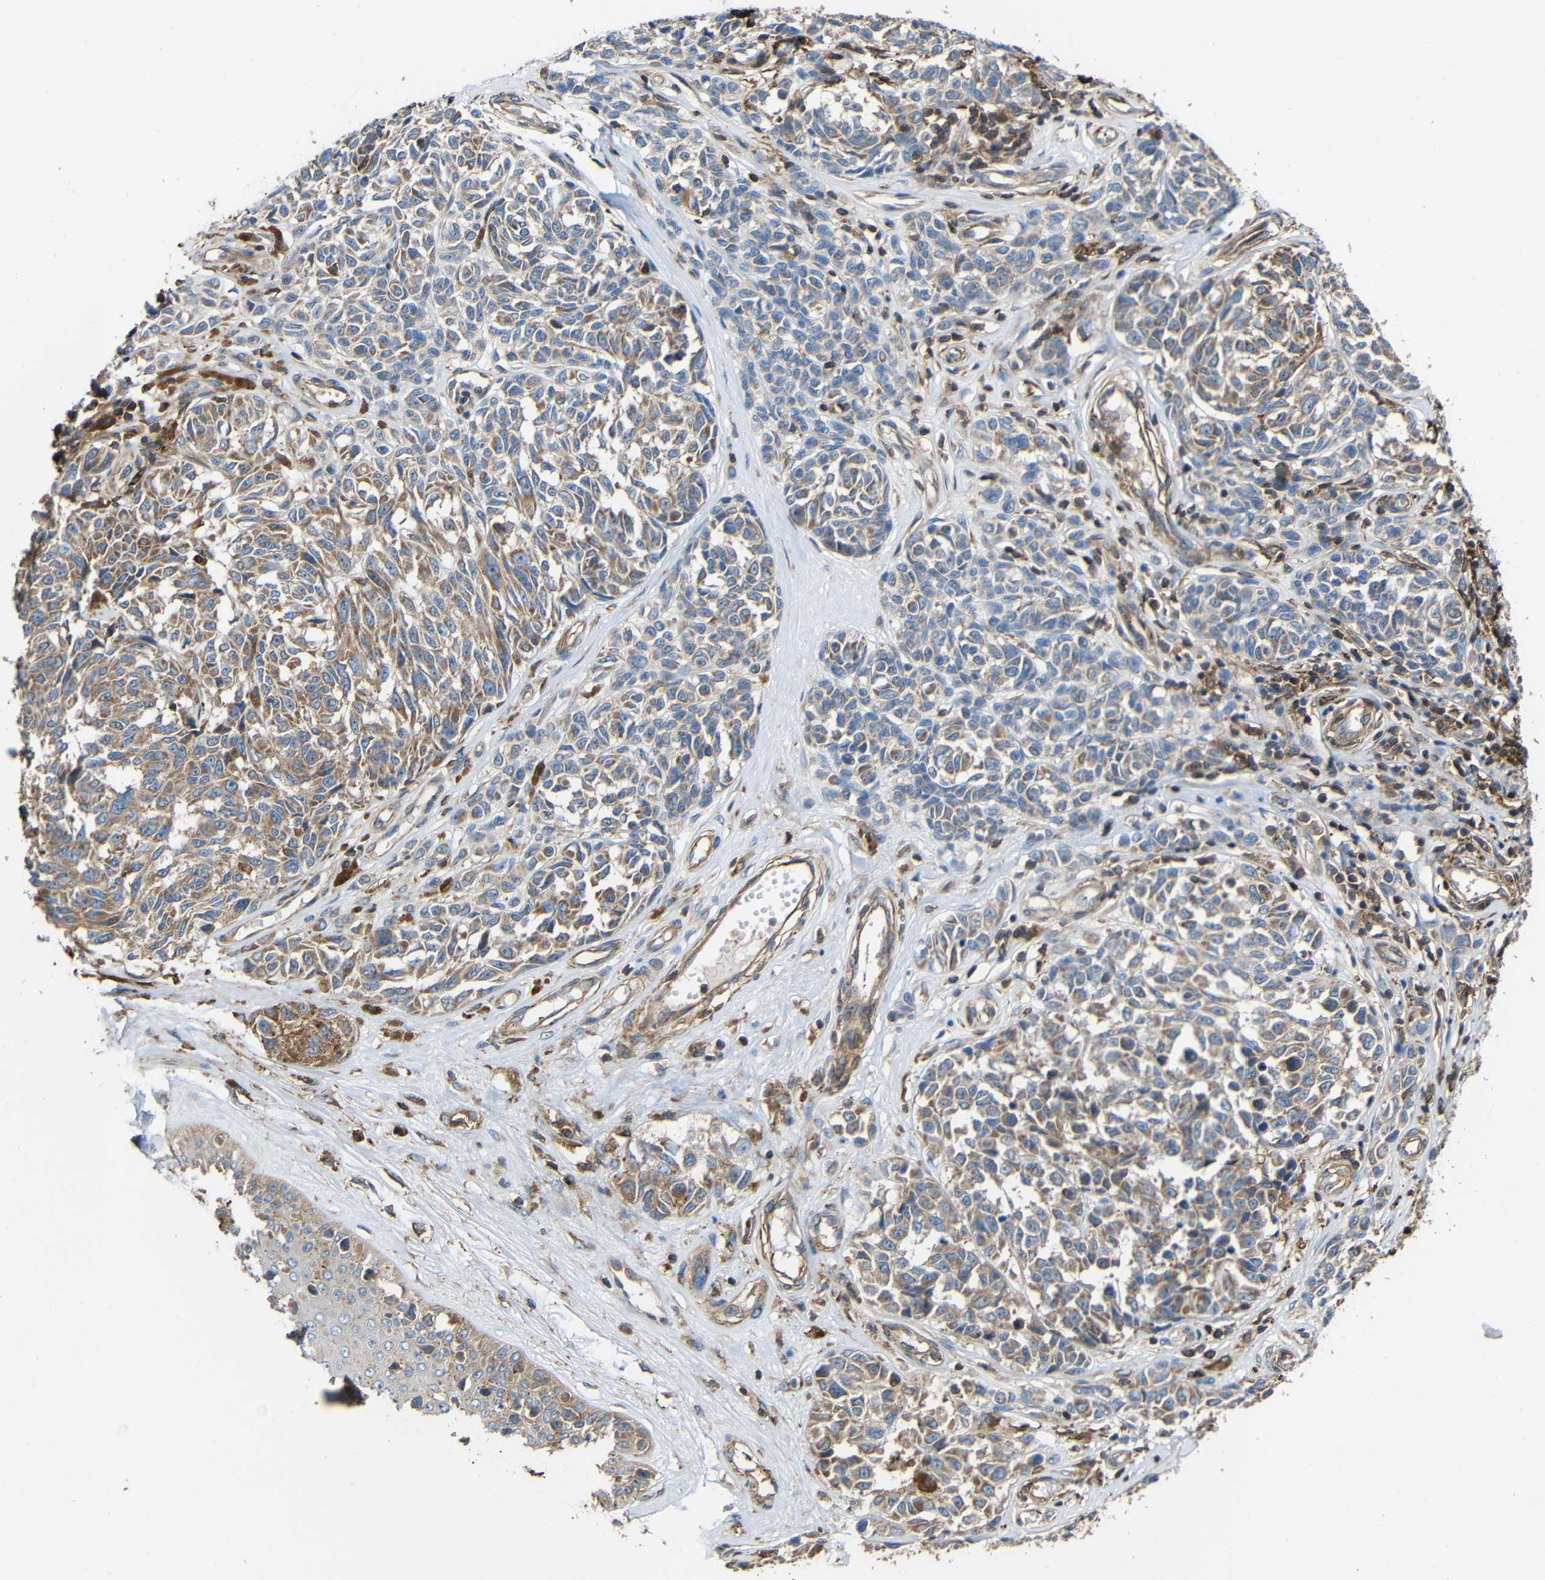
{"staining": {"intensity": "moderate", "quantity": "25%-75%", "location": "cytoplasmic/membranous"}, "tissue": "melanoma", "cell_type": "Tumor cells", "image_type": "cancer", "snomed": [{"axis": "morphology", "description": "Malignant melanoma, NOS"}, {"axis": "topography", "description": "Skin"}], "caption": "Tumor cells display medium levels of moderate cytoplasmic/membranous staining in about 25%-75% of cells in human melanoma.", "gene": "RHOT2", "patient": {"sex": "female", "age": 64}}